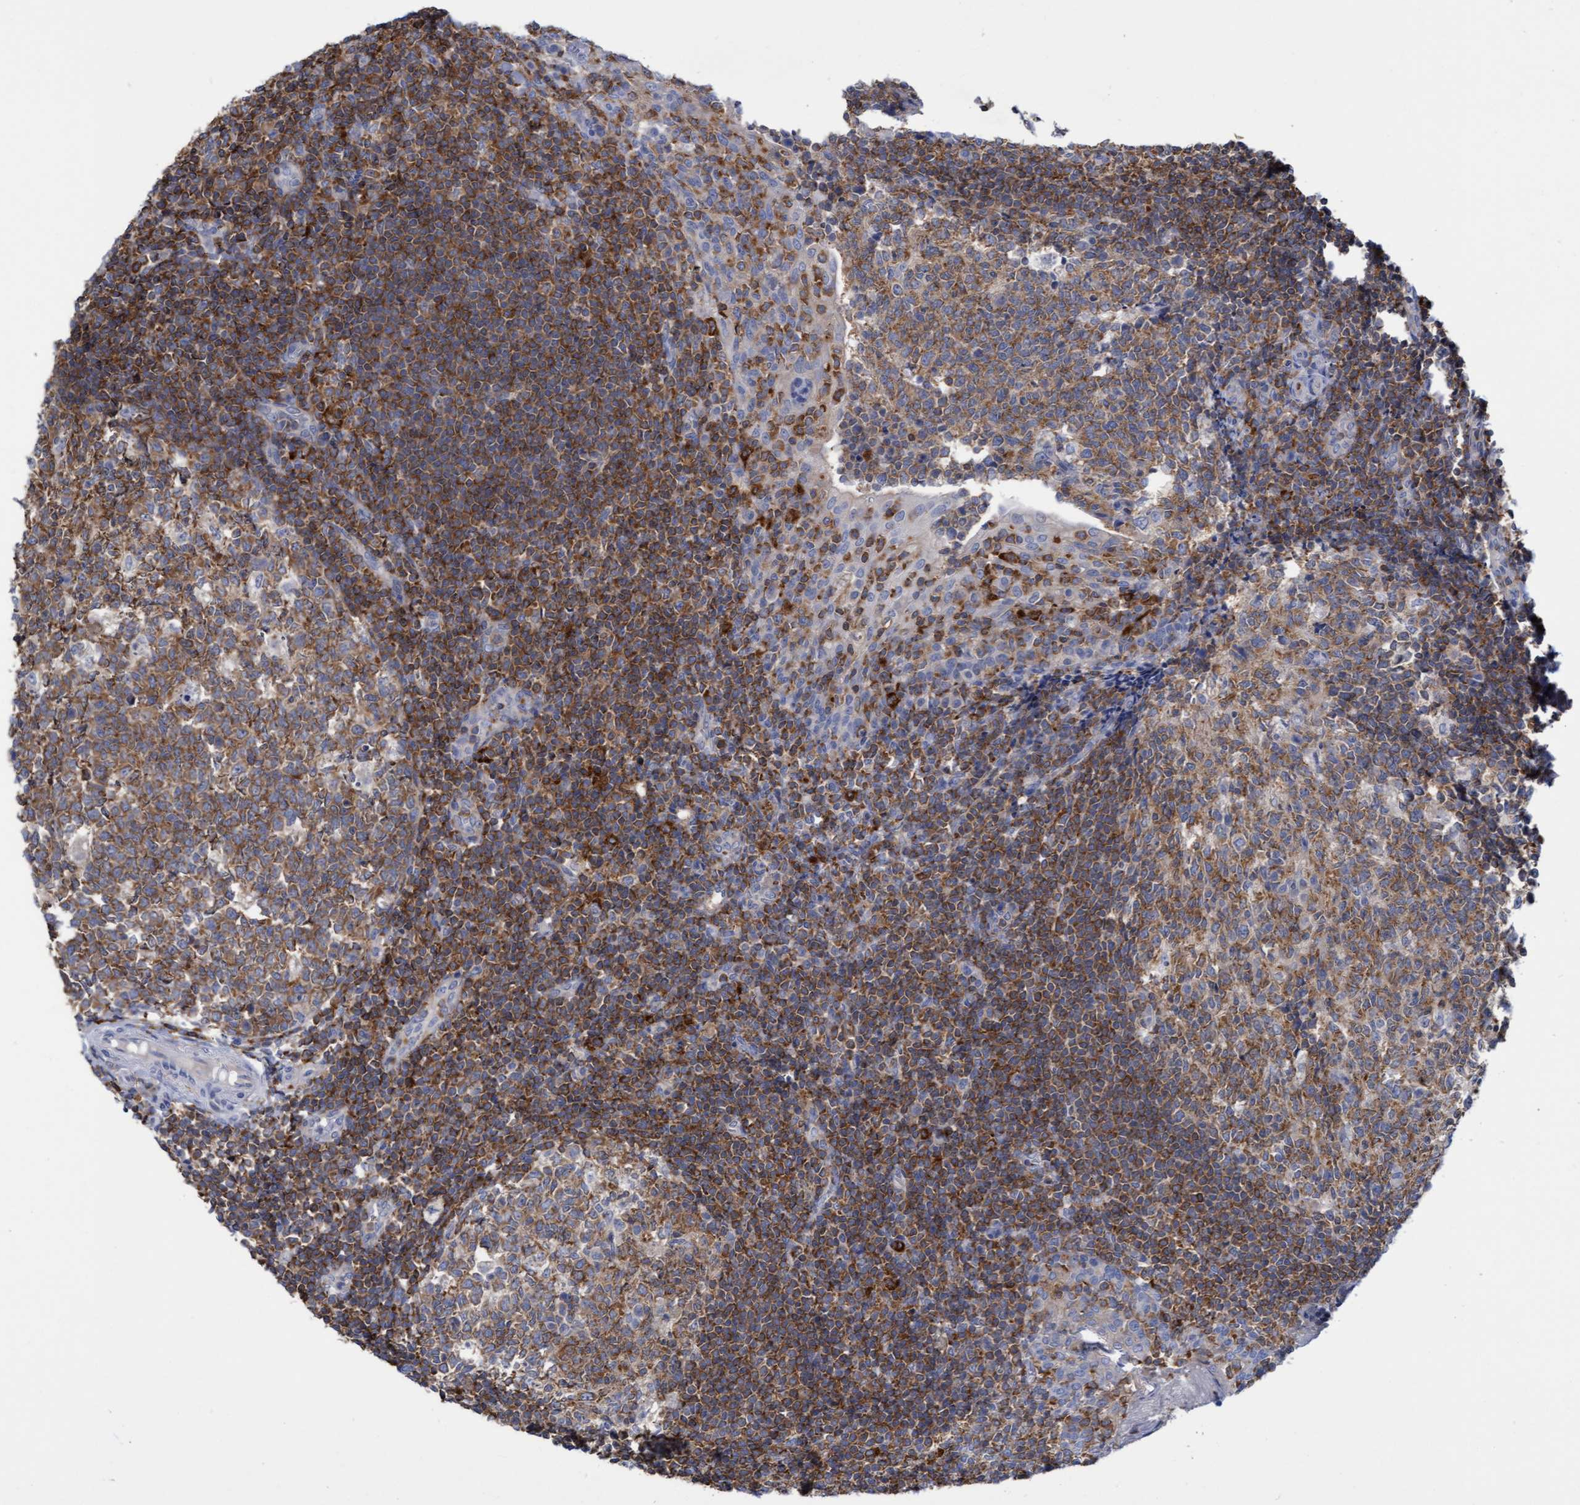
{"staining": {"intensity": "moderate", "quantity": ">75%", "location": "cytoplasmic/membranous"}, "tissue": "tonsil", "cell_type": "Germinal center cells", "image_type": "normal", "snomed": [{"axis": "morphology", "description": "Normal tissue, NOS"}, {"axis": "topography", "description": "Tonsil"}], "caption": "IHC histopathology image of unremarkable human tonsil stained for a protein (brown), which displays medium levels of moderate cytoplasmic/membranous positivity in about >75% of germinal center cells.", "gene": "FNBP1", "patient": {"sex": "female", "age": 19}}